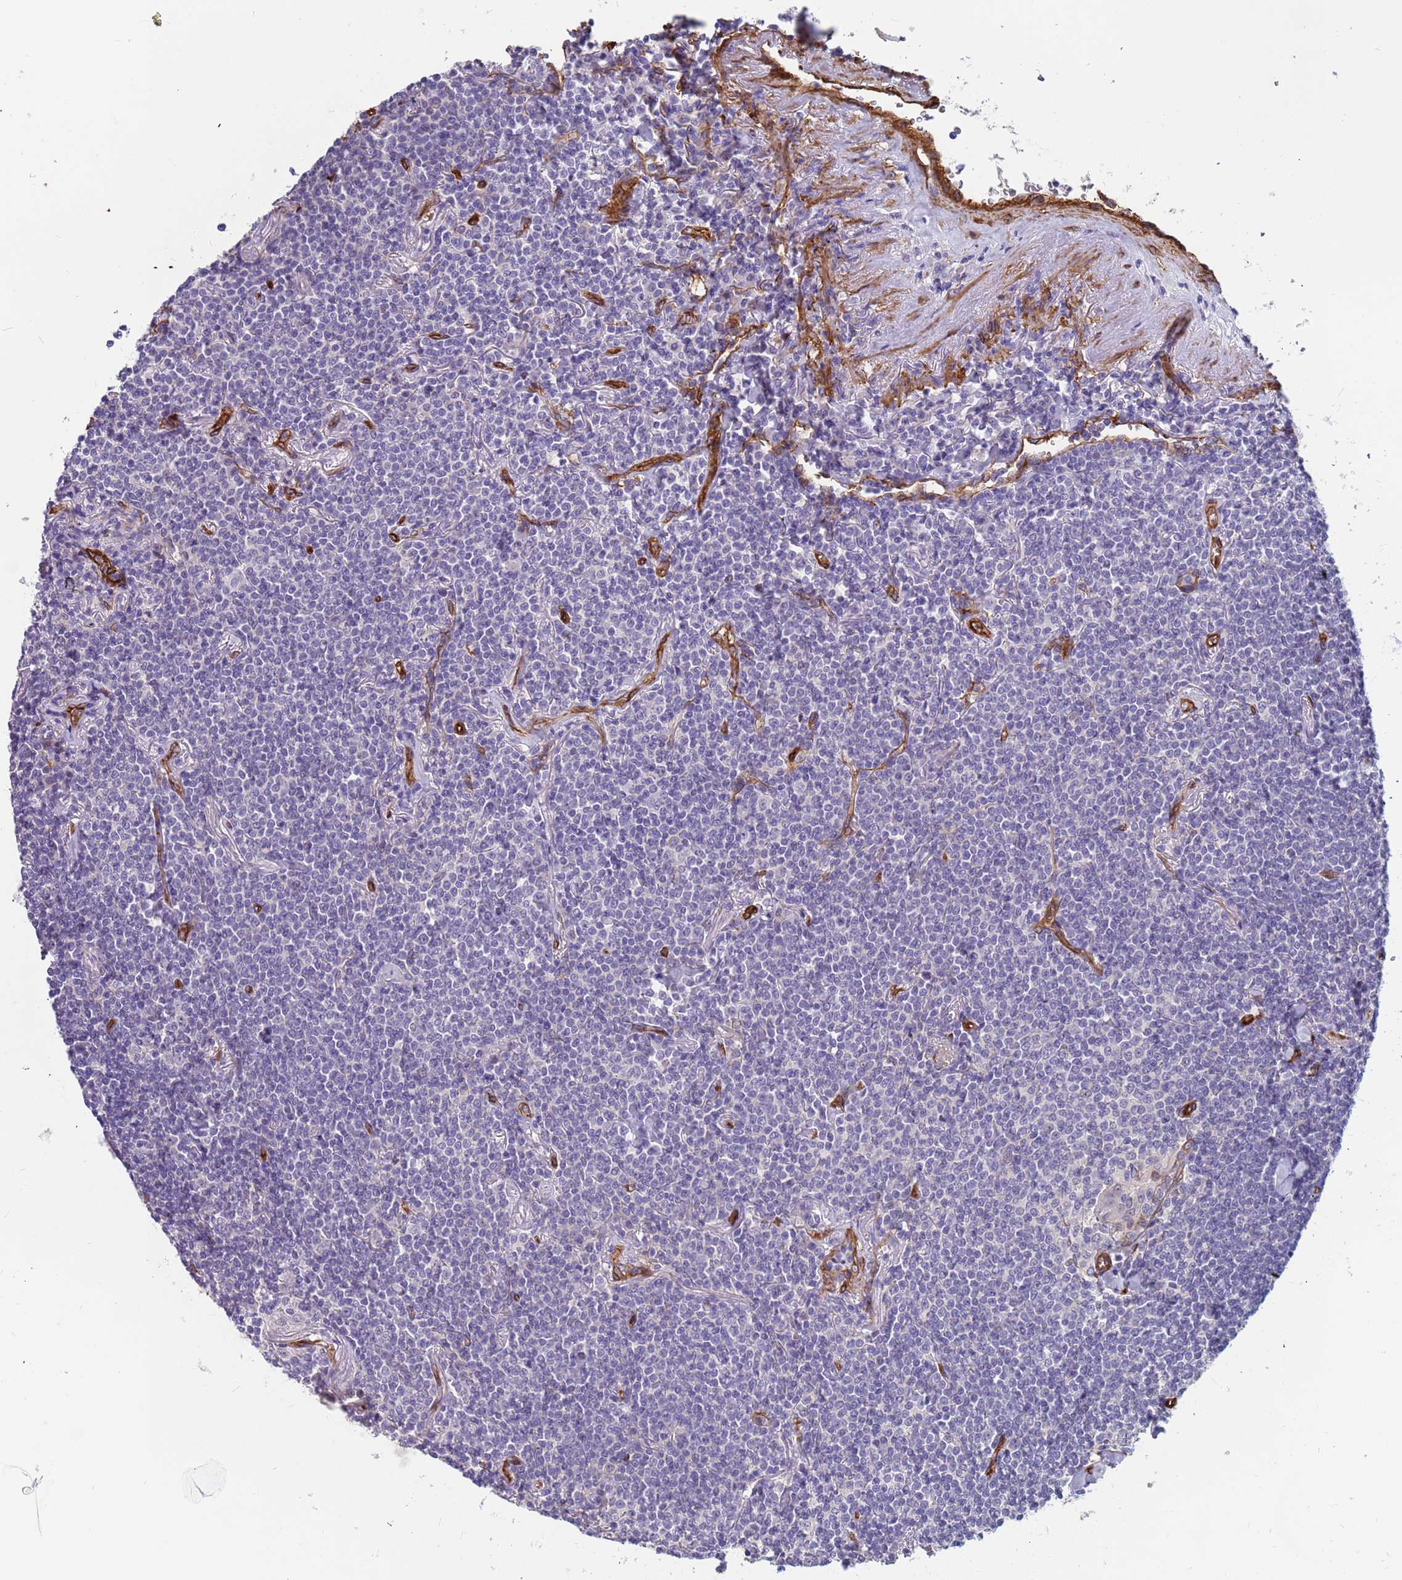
{"staining": {"intensity": "negative", "quantity": "none", "location": "none"}, "tissue": "lymphoma", "cell_type": "Tumor cells", "image_type": "cancer", "snomed": [{"axis": "morphology", "description": "Malignant lymphoma, non-Hodgkin's type, Low grade"}, {"axis": "topography", "description": "Lung"}], "caption": "Immunohistochemistry (IHC) micrograph of neoplastic tissue: low-grade malignant lymphoma, non-Hodgkin's type stained with DAB (3,3'-diaminobenzidine) exhibits no significant protein expression in tumor cells.", "gene": "EHD2", "patient": {"sex": "female", "age": 71}}